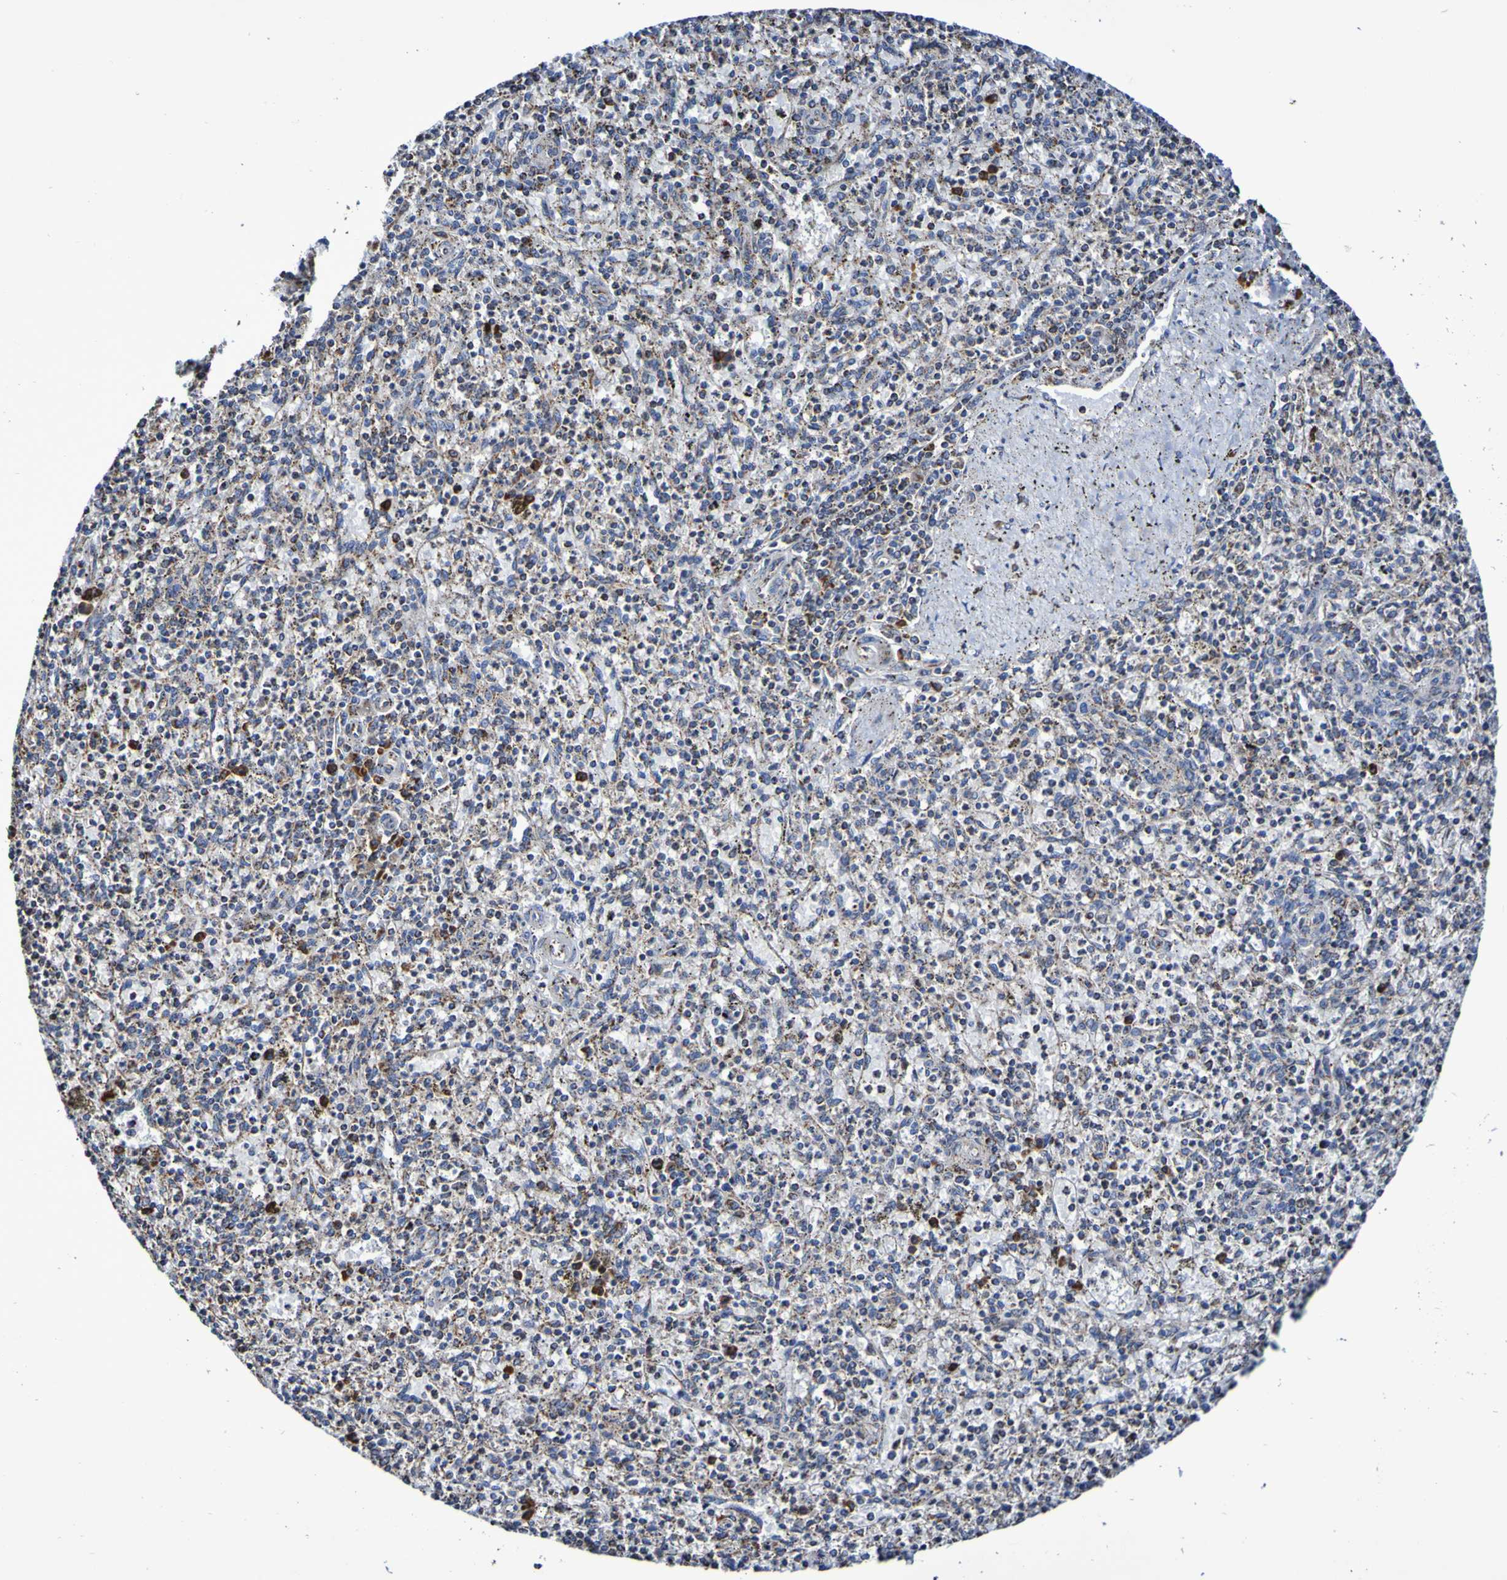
{"staining": {"intensity": "strong", "quantity": "<25%", "location": "cytoplasmic/membranous"}, "tissue": "spleen", "cell_type": "Cells in red pulp", "image_type": "normal", "snomed": [{"axis": "morphology", "description": "Normal tissue, NOS"}, {"axis": "topography", "description": "Spleen"}], "caption": "Approximately <25% of cells in red pulp in benign human spleen show strong cytoplasmic/membranous protein staining as visualized by brown immunohistochemical staining.", "gene": "IL18R1", "patient": {"sex": "male", "age": 72}}